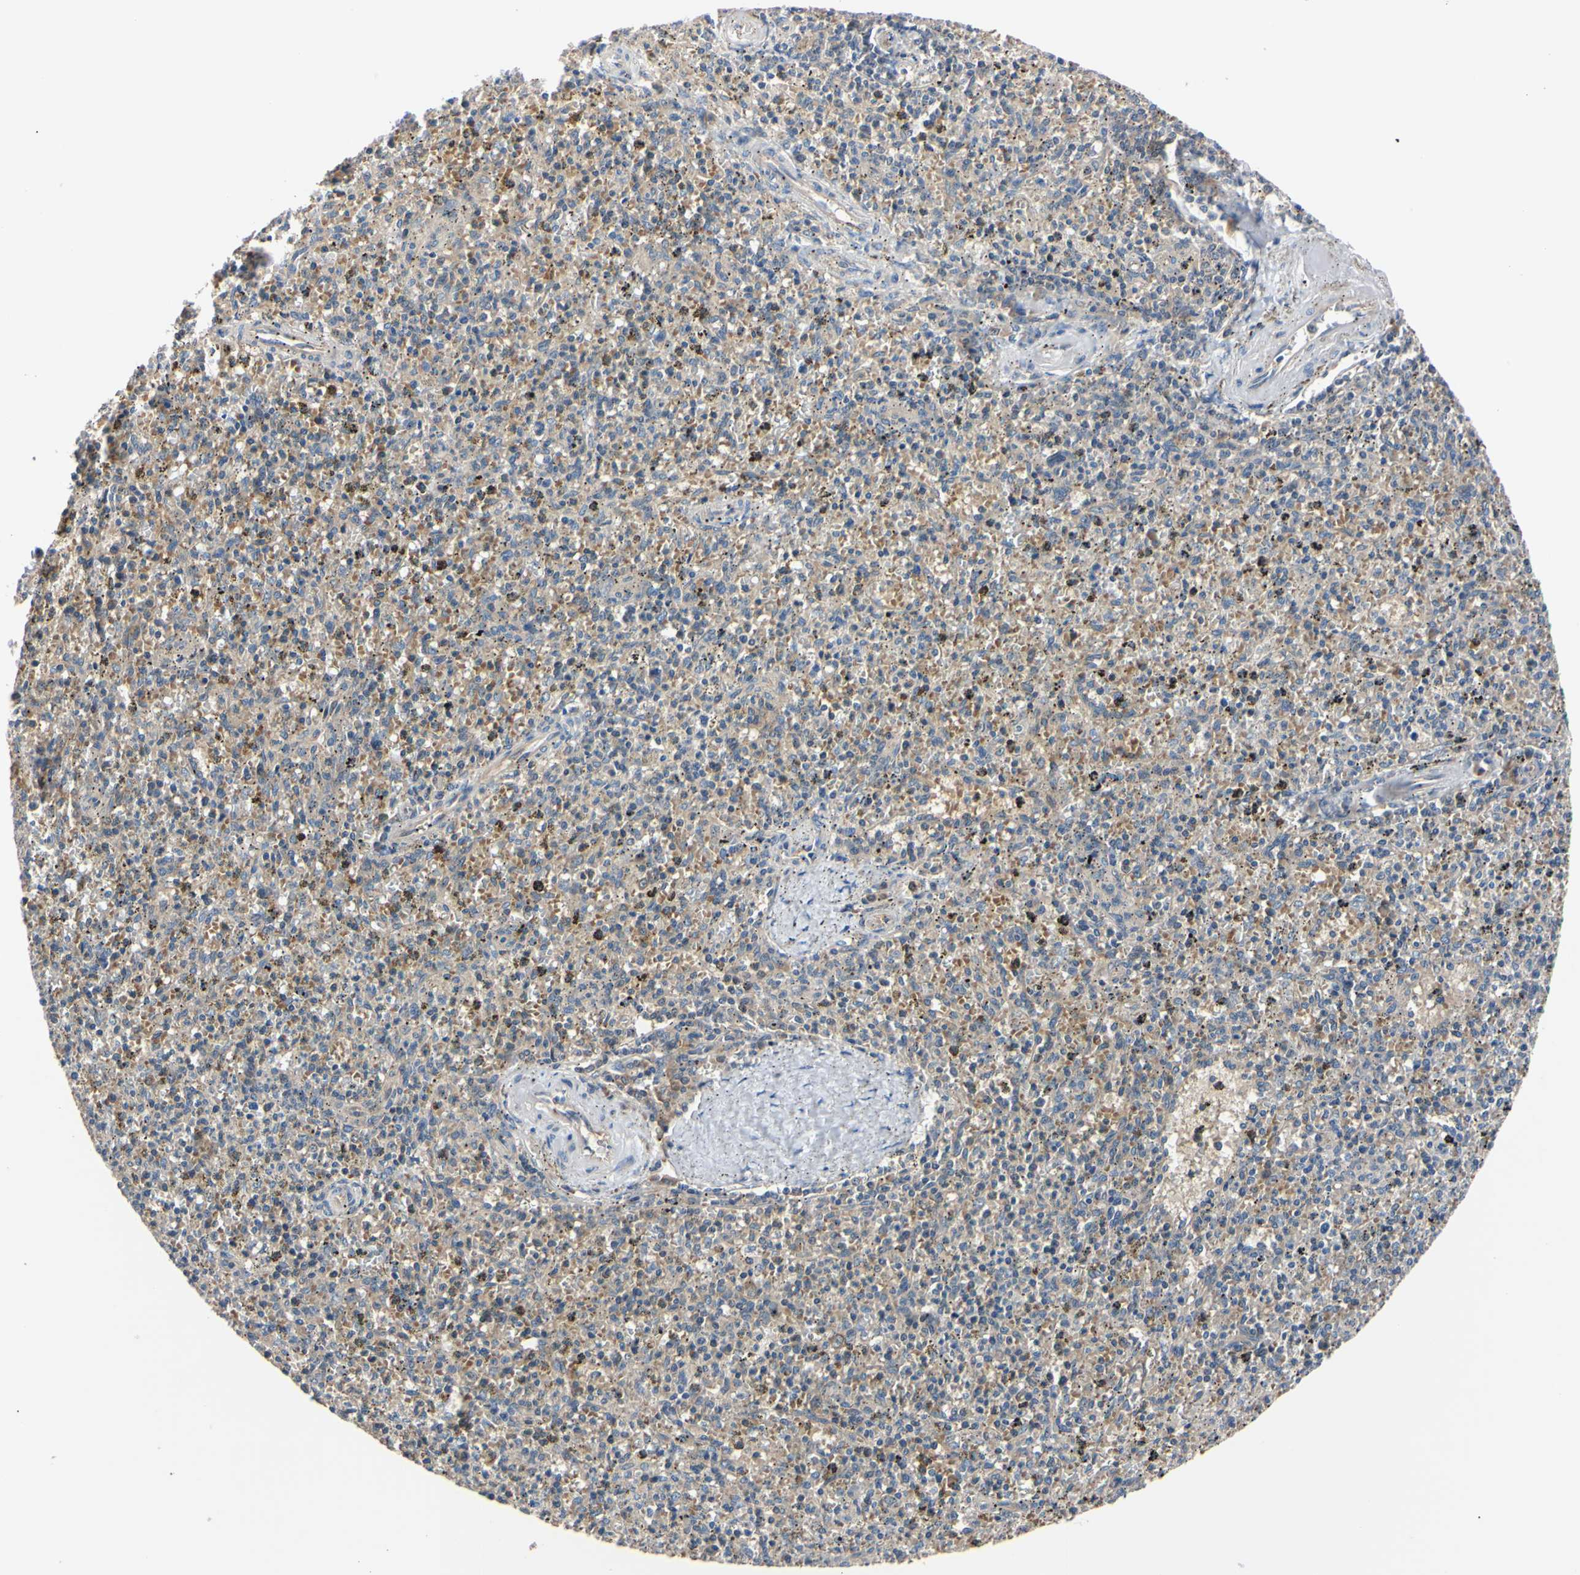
{"staining": {"intensity": "weak", "quantity": "25%-75%", "location": "cytoplasmic/membranous"}, "tissue": "spleen", "cell_type": "Cells in red pulp", "image_type": "normal", "snomed": [{"axis": "morphology", "description": "Normal tissue, NOS"}, {"axis": "topography", "description": "Spleen"}], "caption": "Cells in red pulp display low levels of weak cytoplasmic/membranous positivity in approximately 25%-75% of cells in unremarkable human spleen. (Brightfield microscopy of DAB IHC at high magnification).", "gene": "RARS1", "patient": {"sex": "male", "age": 72}}